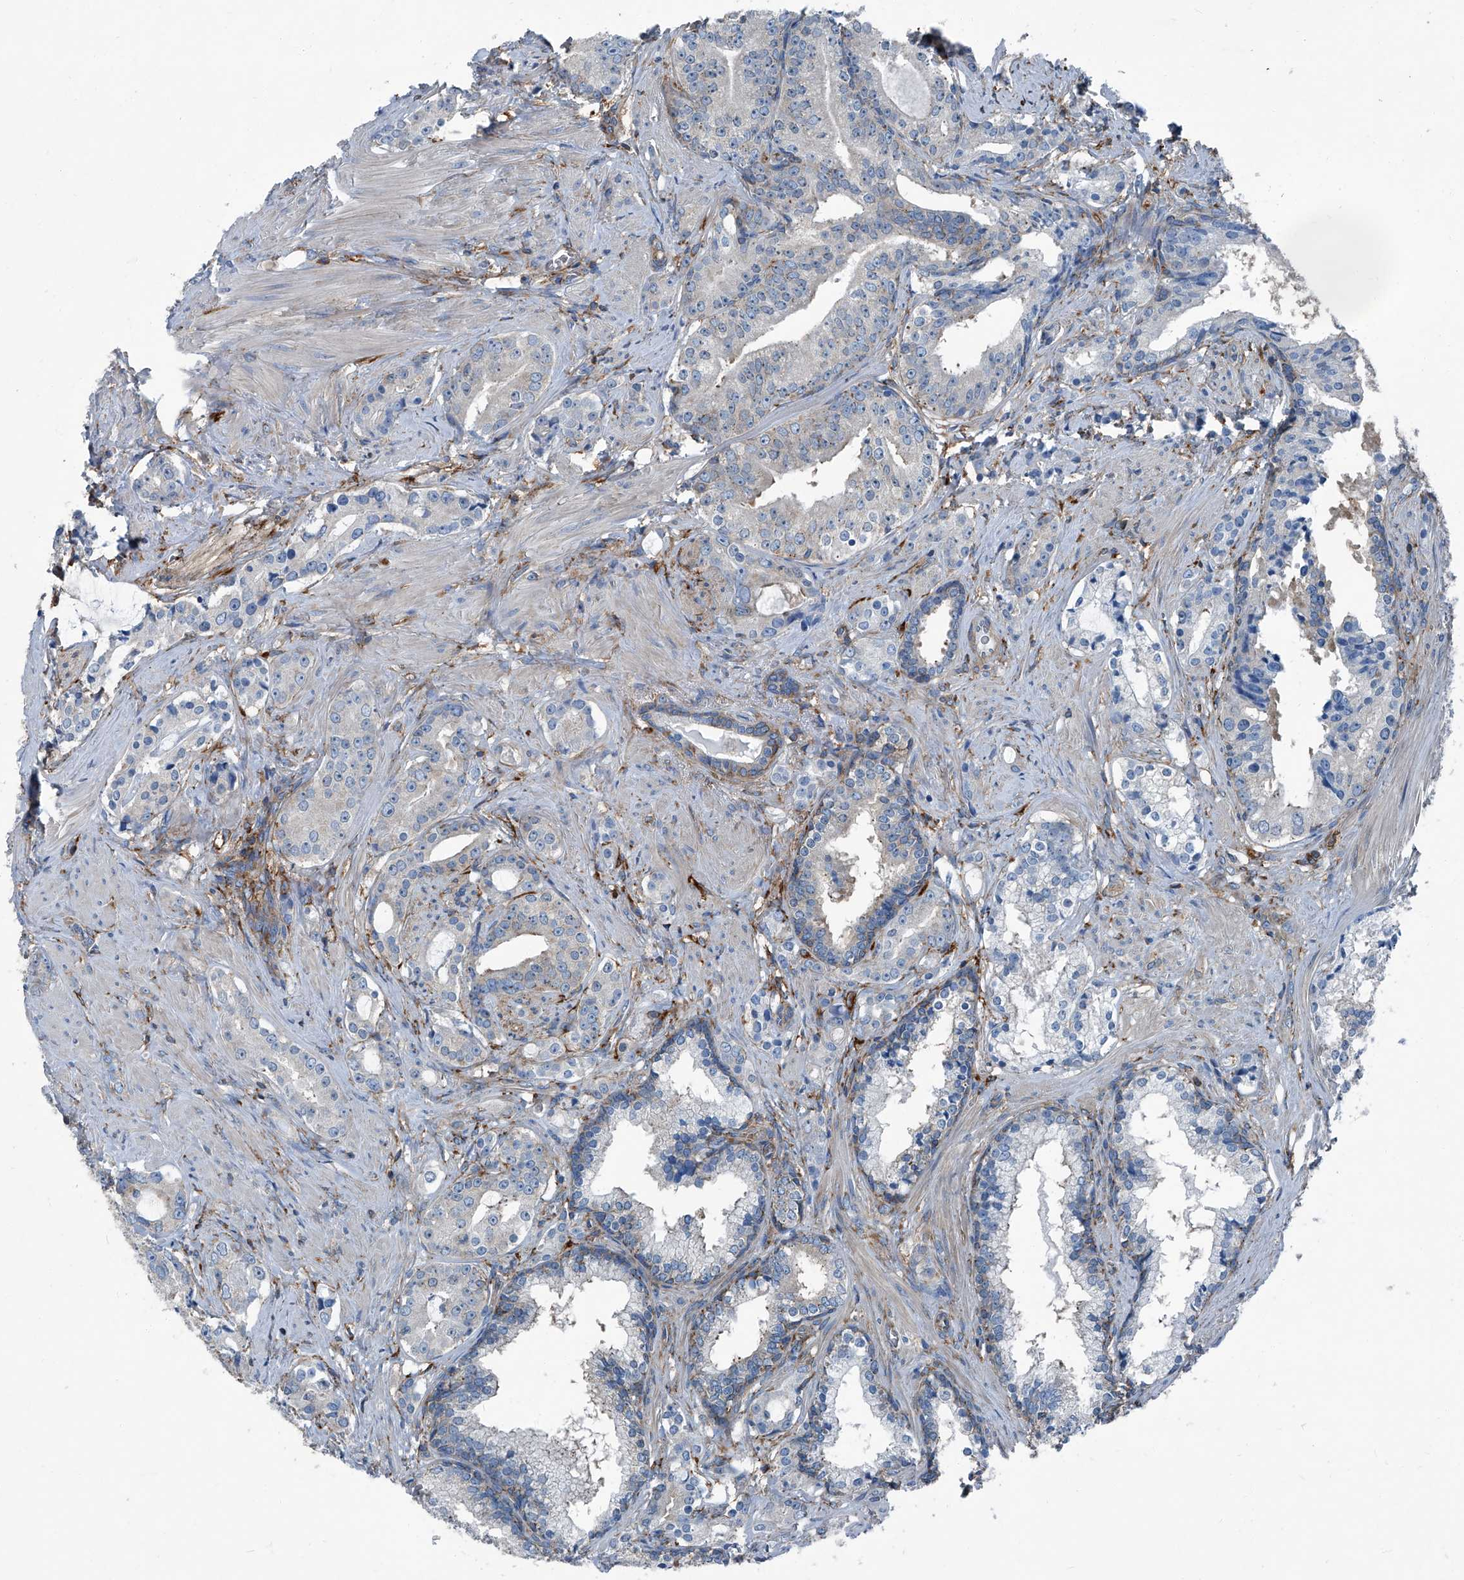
{"staining": {"intensity": "negative", "quantity": "none", "location": "none"}, "tissue": "prostate cancer", "cell_type": "Tumor cells", "image_type": "cancer", "snomed": [{"axis": "morphology", "description": "Adenocarcinoma, High grade"}, {"axis": "topography", "description": "Prostate"}], "caption": "Tumor cells show no significant protein expression in prostate high-grade adenocarcinoma.", "gene": "SEPTIN7", "patient": {"sex": "male", "age": 58}}